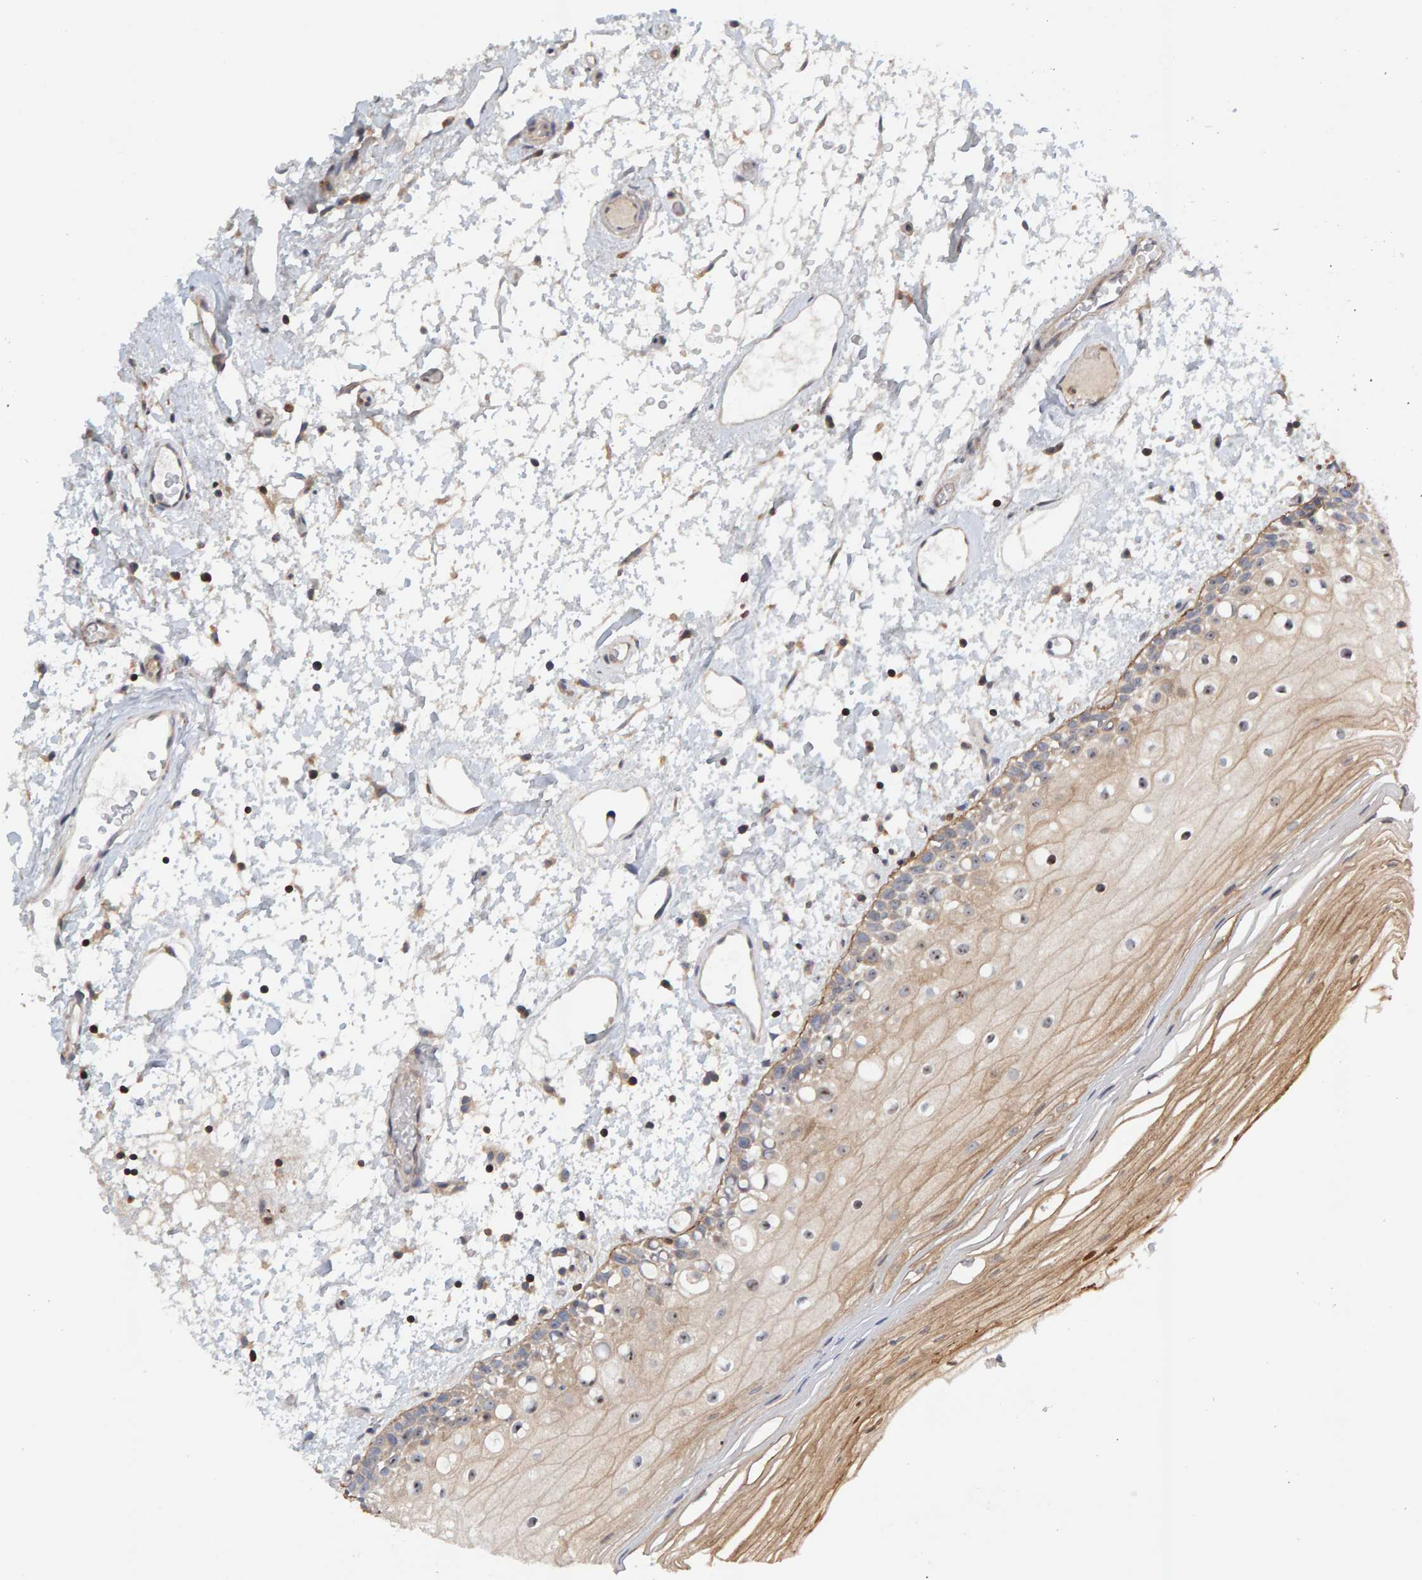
{"staining": {"intensity": "moderate", "quantity": ">75%", "location": "cytoplasmic/membranous"}, "tissue": "oral mucosa", "cell_type": "Squamous epithelial cells", "image_type": "normal", "snomed": [{"axis": "morphology", "description": "Normal tissue, NOS"}, {"axis": "topography", "description": "Oral tissue"}], "caption": "IHC photomicrograph of normal oral mucosa stained for a protein (brown), which displays medium levels of moderate cytoplasmic/membranous staining in approximately >75% of squamous epithelial cells.", "gene": "CCM2", "patient": {"sex": "male", "age": 52}}